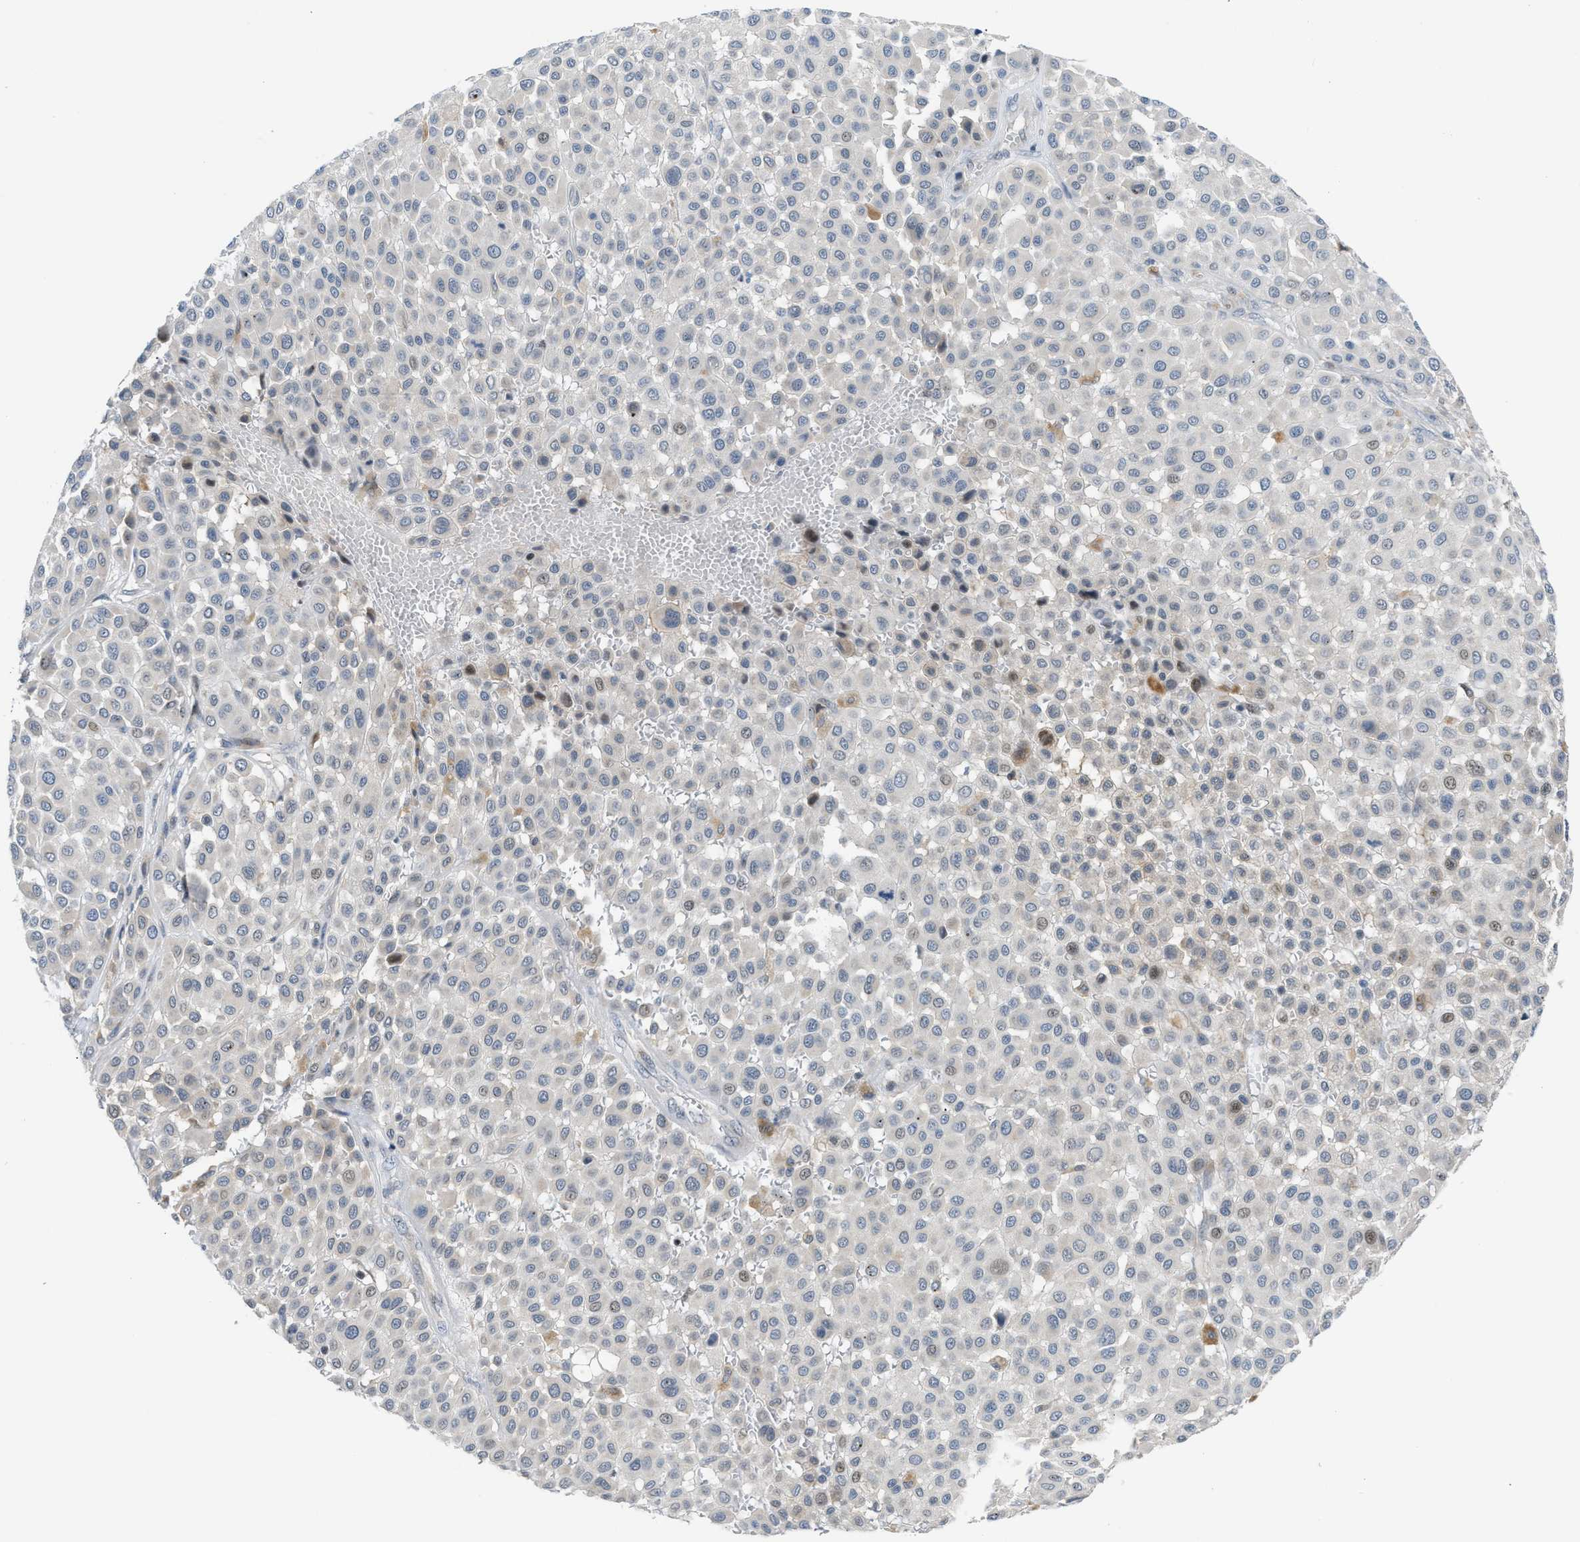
{"staining": {"intensity": "negative", "quantity": "none", "location": "none"}, "tissue": "melanoma", "cell_type": "Tumor cells", "image_type": "cancer", "snomed": [{"axis": "morphology", "description": "Malignant melanoma, Metastatic site"}, {"axis": "topography", "description": "Soft tissue"}], "caption": "The histopathology image shows no staining of tumor cells in melanoma.", "gene": "NPS", "patient": {"sex": "male", "age": 41}}